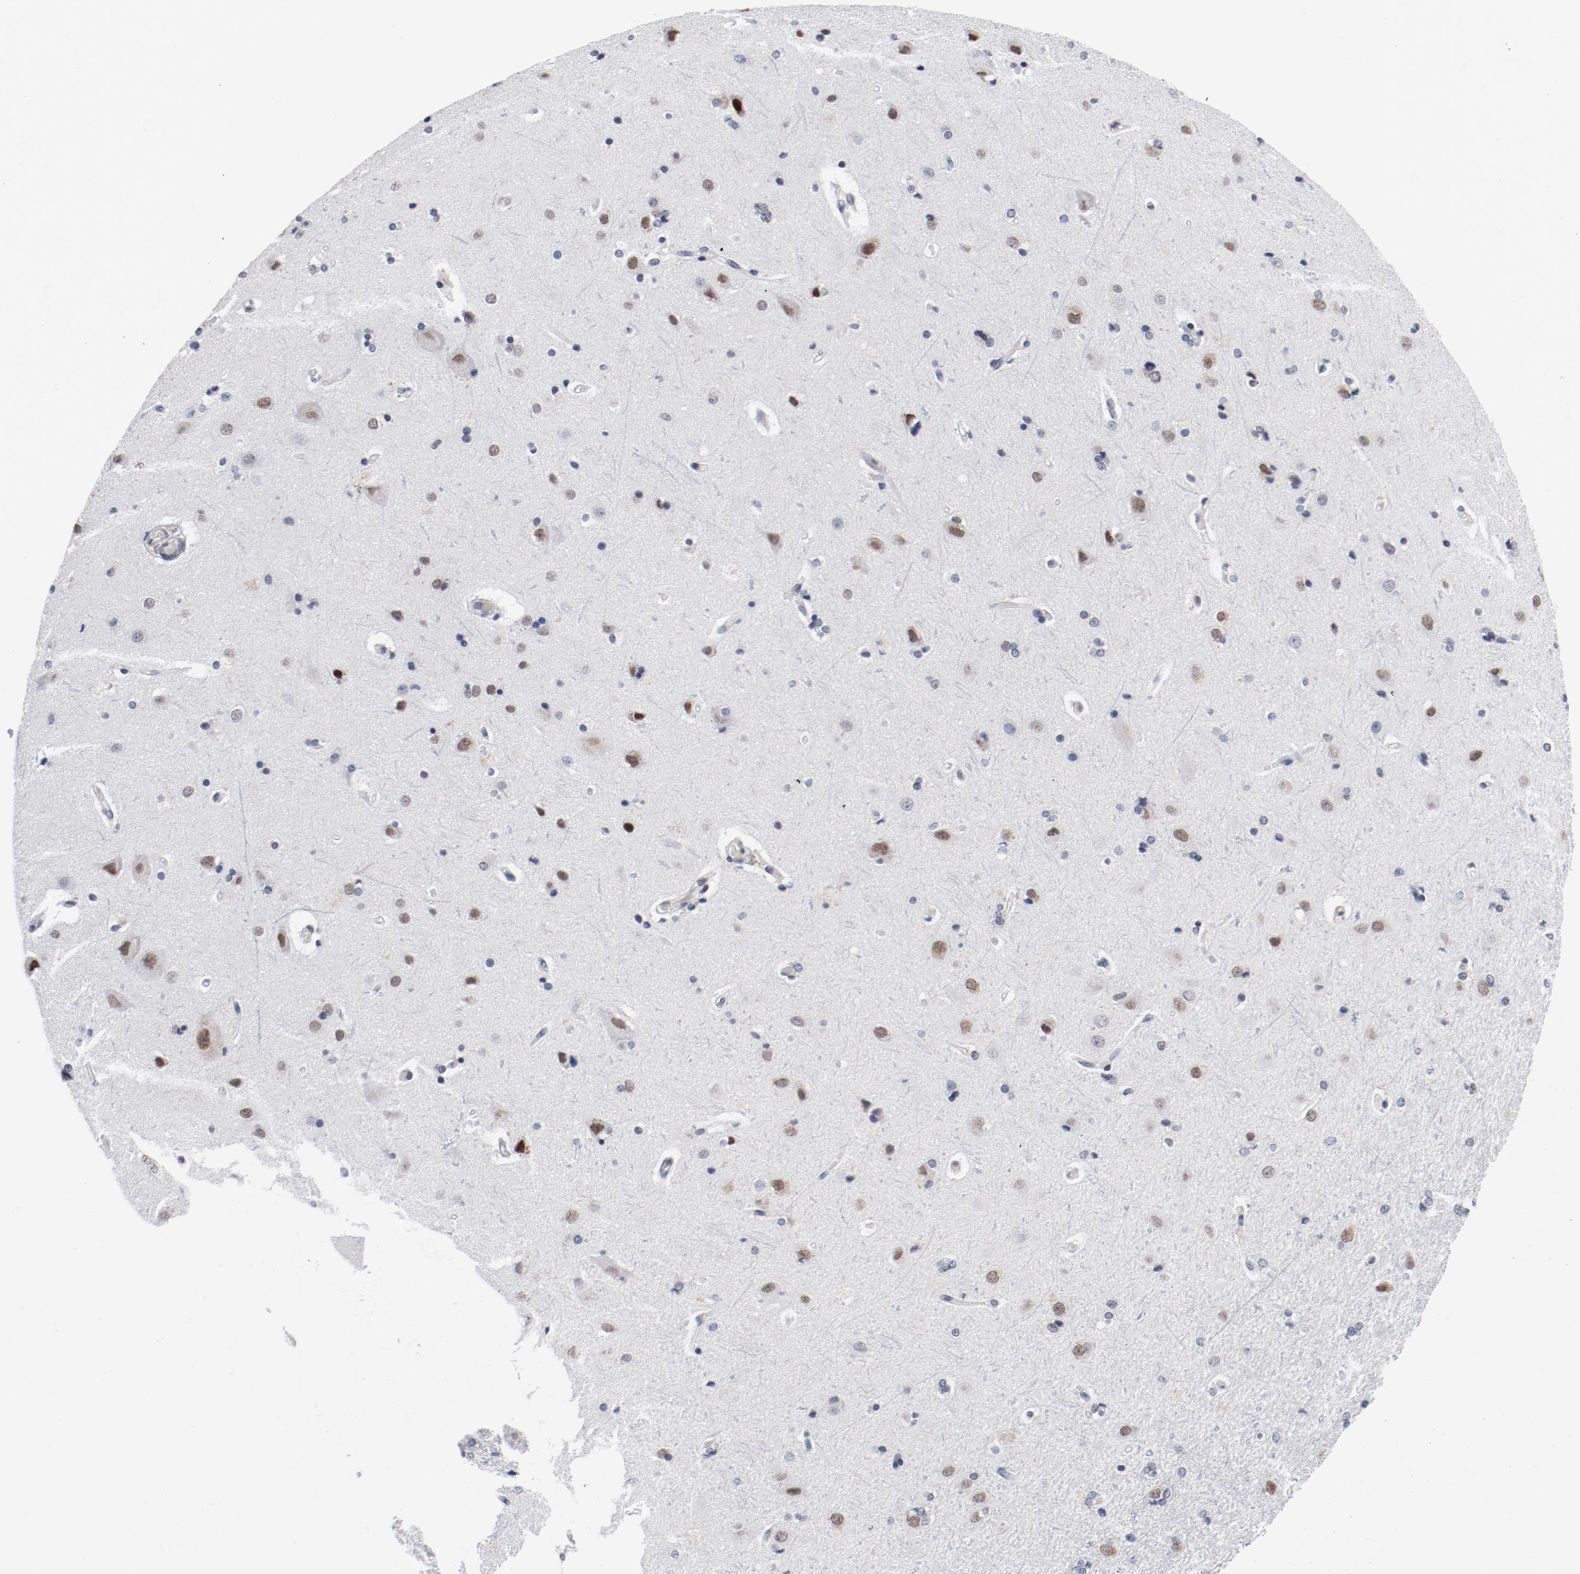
{"staining": {"intensity": "negative", "quantity": "none", "location": "none"}, "tissue": "cerebral cortex", "cell_type": "Endothelial cells", "image_type": "normal", "snomed": [{"axis": "morphology", "description": "Normal tissue, NOS"}, {"axis": "topography", "description": "Cerebral cortex"}], "caption": "Immunohistochemistry (IHC) of unremarkable human cerebral cortex reveals no staining in endothelial cells. (Immunohistochemistry (IHC), brightfield microscopy, high magnification).", "gene": "ARNT", "patient": {"sex": "male", "age": 62}}